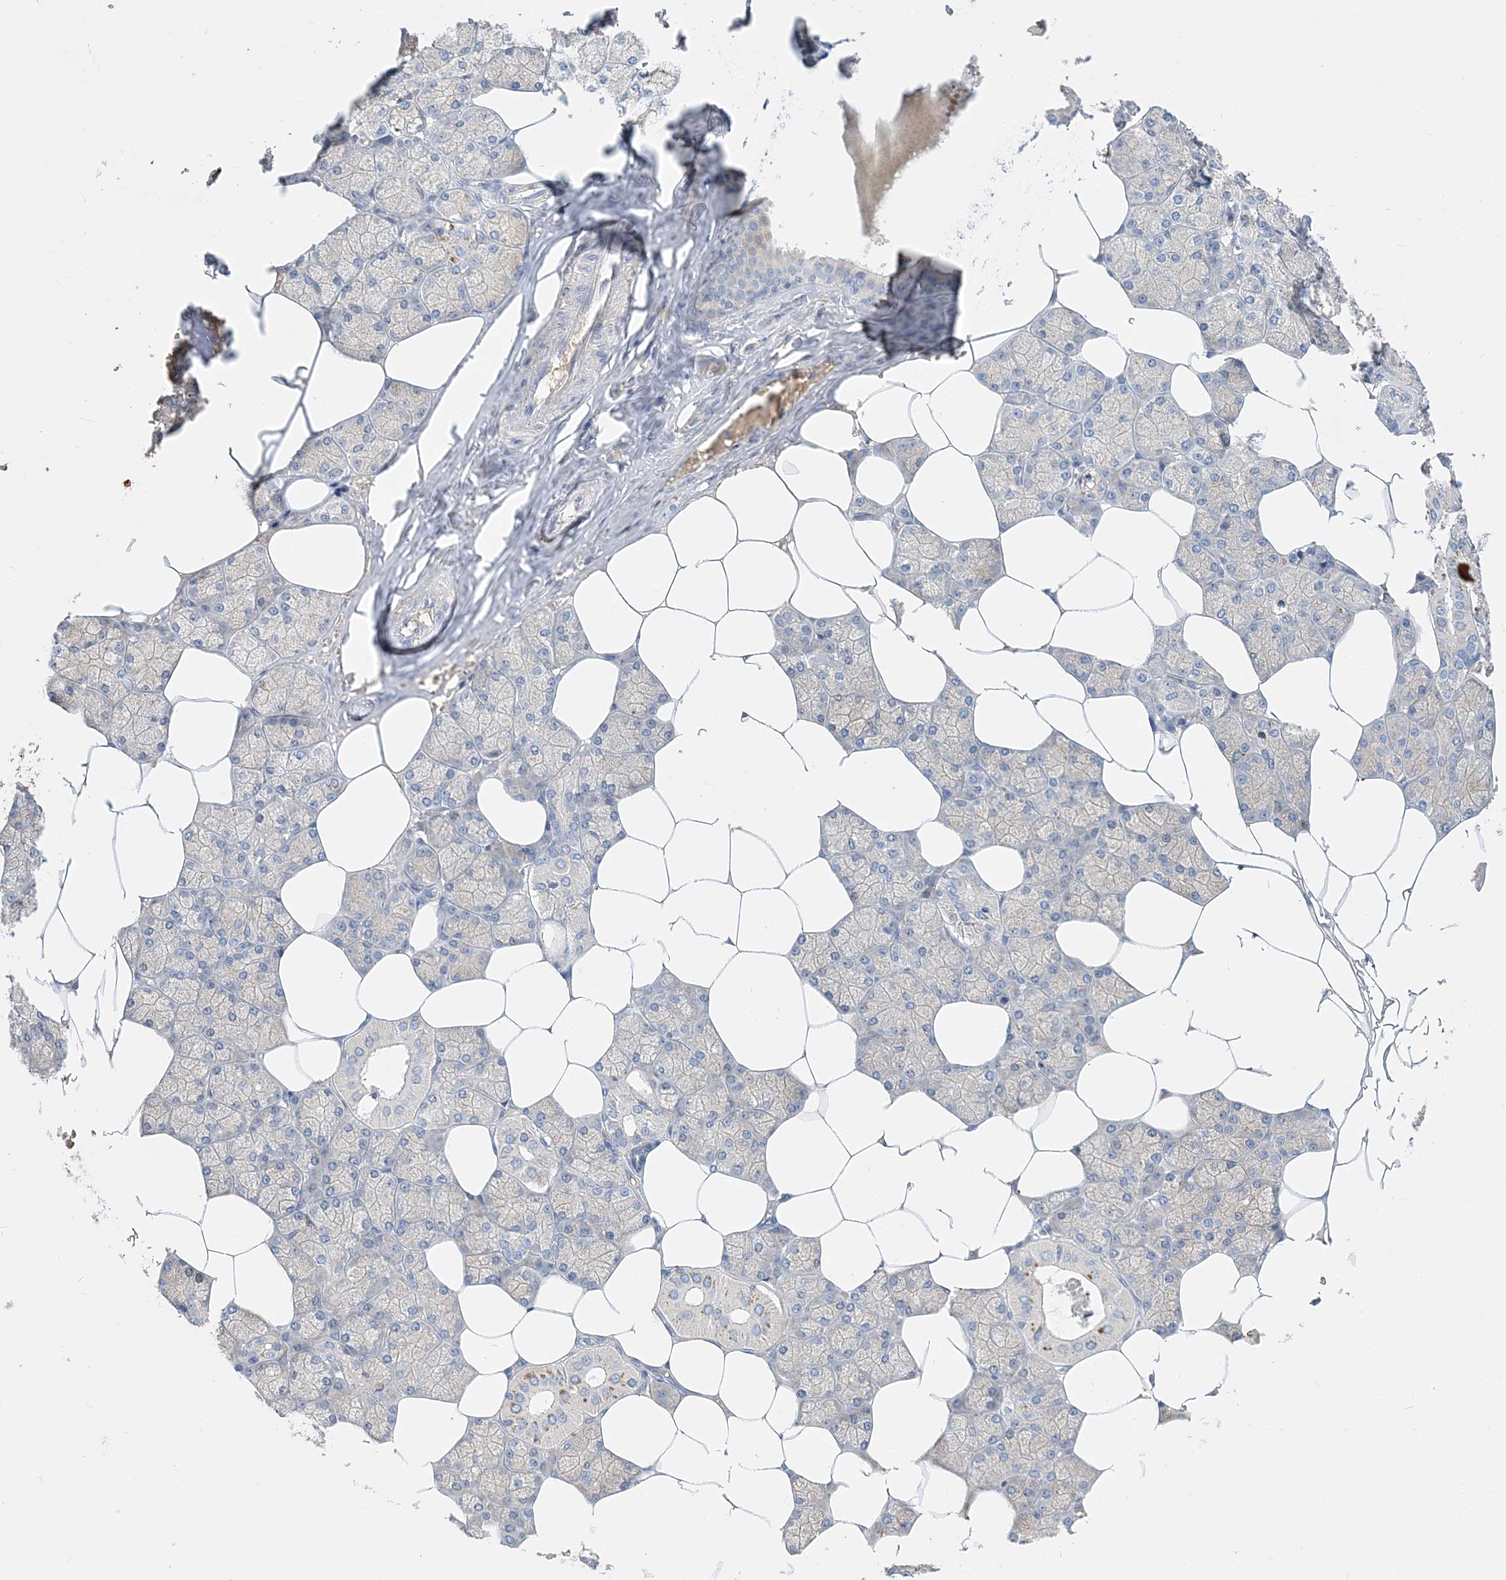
{"staining": {"intensity": "moderate", "quantity": "<25%", "location": "cytoplasmic/membranous"}, "tissue": "salivary gland", "cell_type": "Glandular cells", "image_type": "normal", "snomed": [{"axis": "morphology", "description": "Normal tissue, NOS"}, {"axis": "topography", "description": "Salivary gland"}], "caption": "Brown immunohistochemical staining in unremarkable human salivary gland demonstrates moderate cytoplasmic/membranous staining in approximately <25% of glandular cells. (Brightfield microscopy of DAB IHC at high magnification).", "gene": "GRINA", "patient": {"sex": "male", "age": 62}}